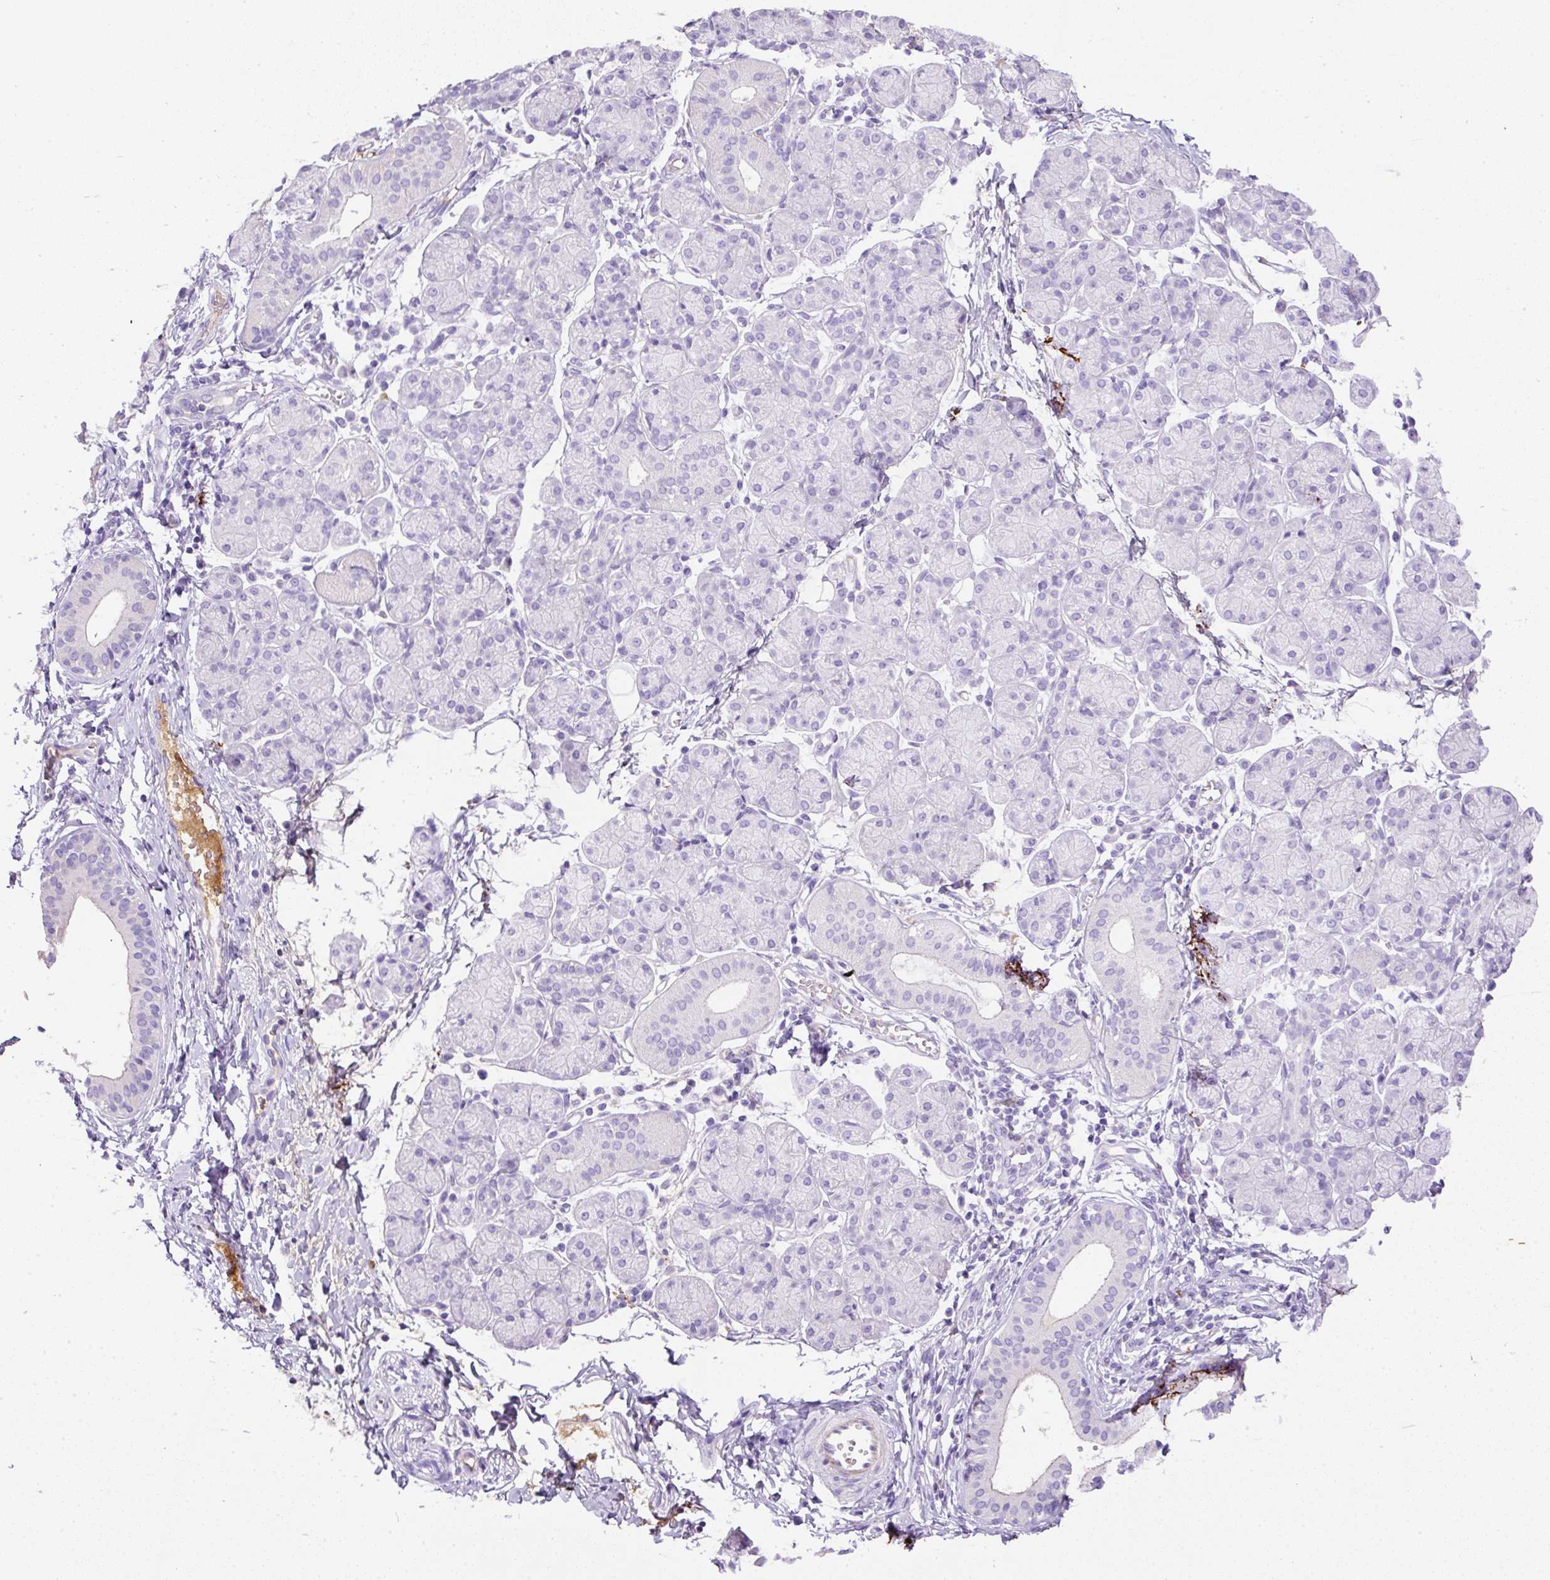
{"staining": {"intensity": "negative", "quantity": "none", "location": "none"}, "tissue": "salivary gland", "cell_type": "Glandular cells", "image_type": "normal", "snomed": [{"axis": "morphology", "description": "Normal tissue, NOS"}, {"axis": "morphology", "description": "Inflammation, NOS"}, {"axis": "topography", "description": "Lymph node"}, {"axis": "topography", "description": "Salivary gland"}], "caption": "Human salivary gland stained for a protein using IHC displays no staining in glandular cells.", "gene": "APCS", "patient": {"sex": "male", "age": 3}}